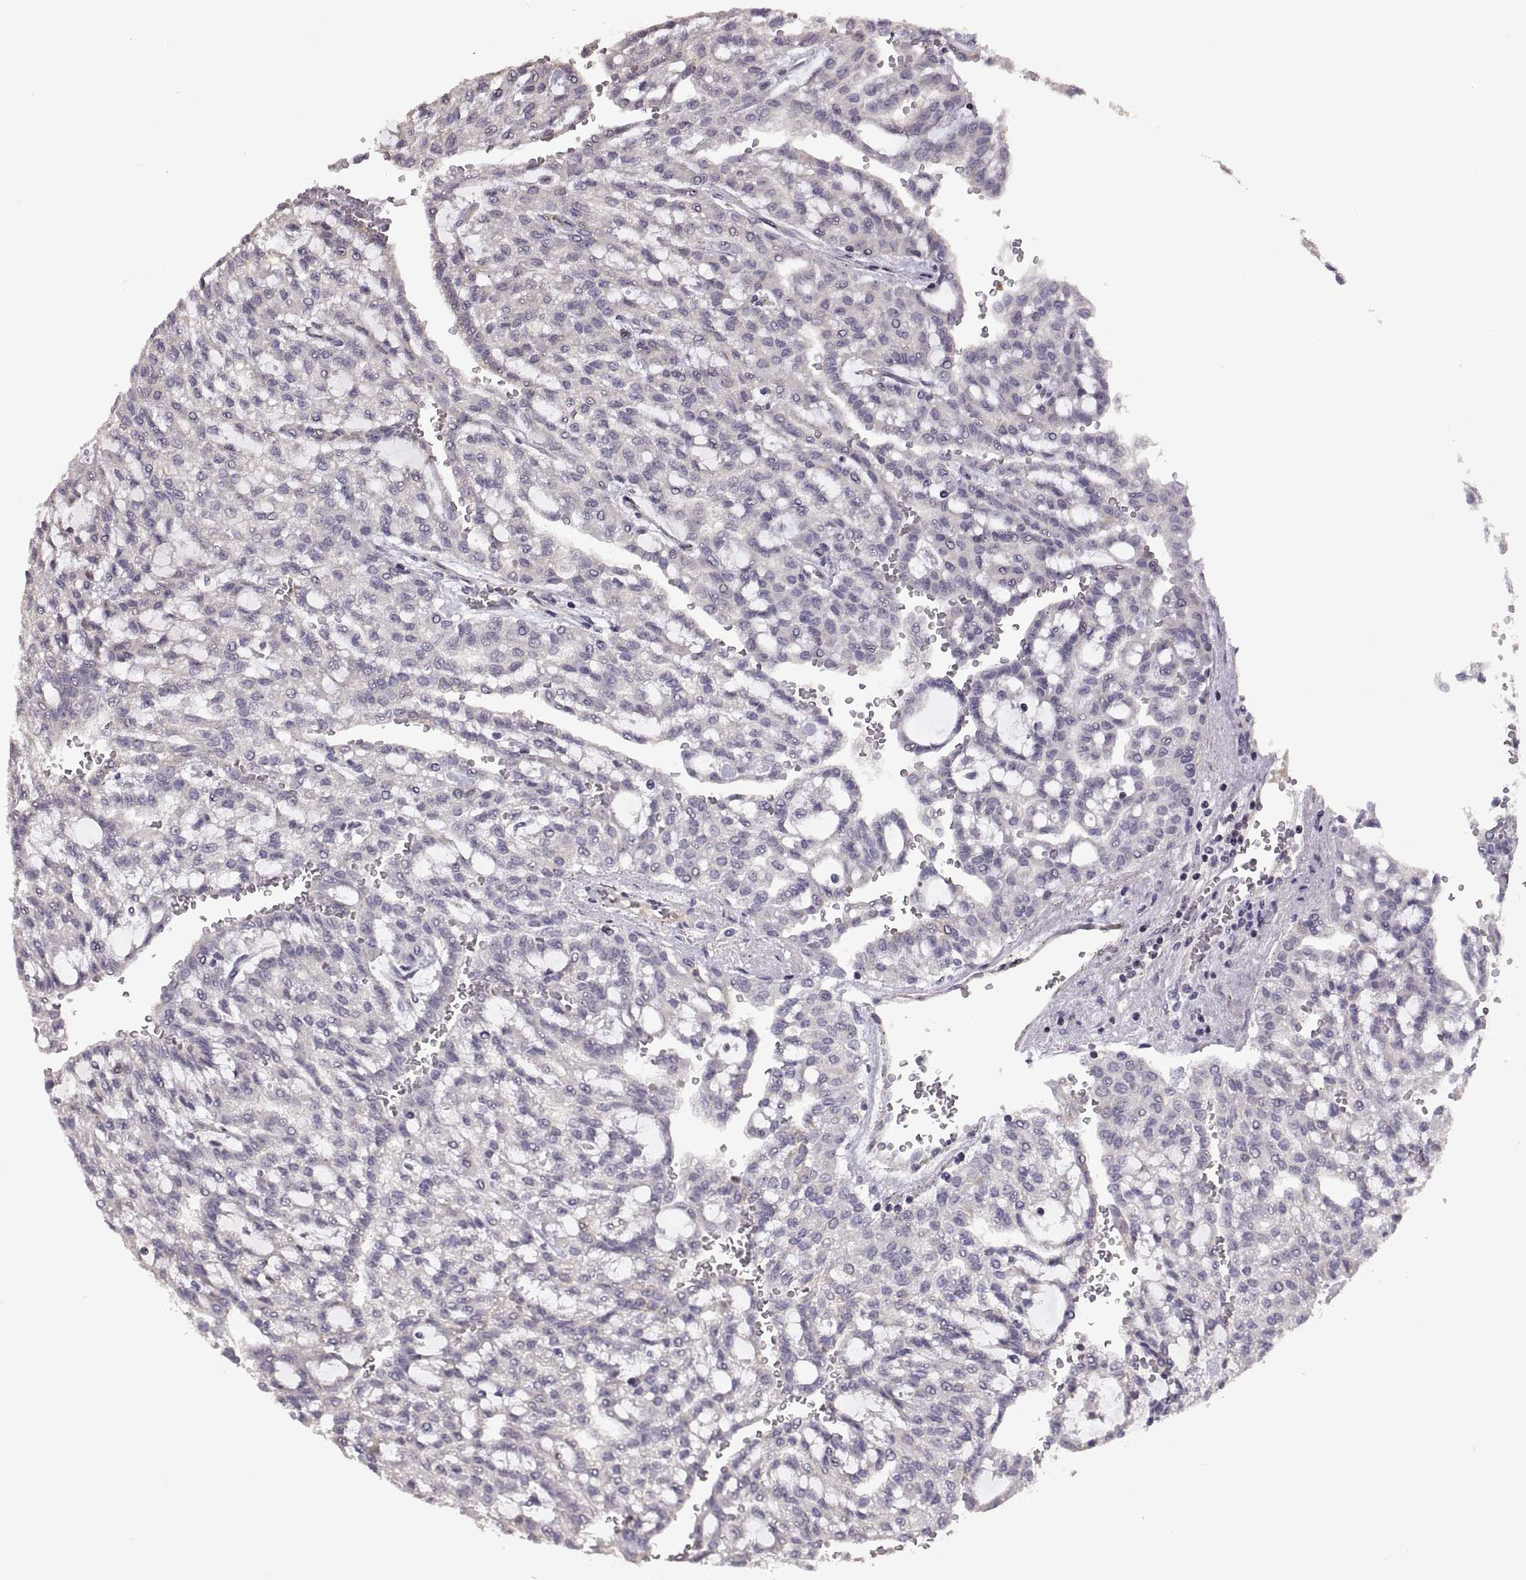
{"staining": {"intensity": "negative", "quantity": "none", "location": "none"}, "tissue": "renal cancer", "cell_type": "Tumor cells", "image_type": "cancer", "snomed": [{"axis": "morphology", "description": "Adenocarcinoma, NOS"}, {"axis": "topography", "description": "Kidney"}], "caption": "Adenocarcinoma (renal) was stained to show a protein in brown. There is no significant staining in tumor cells.", "gene": "NMNAT2", "patient": {"sex": "male", "age": 63}}